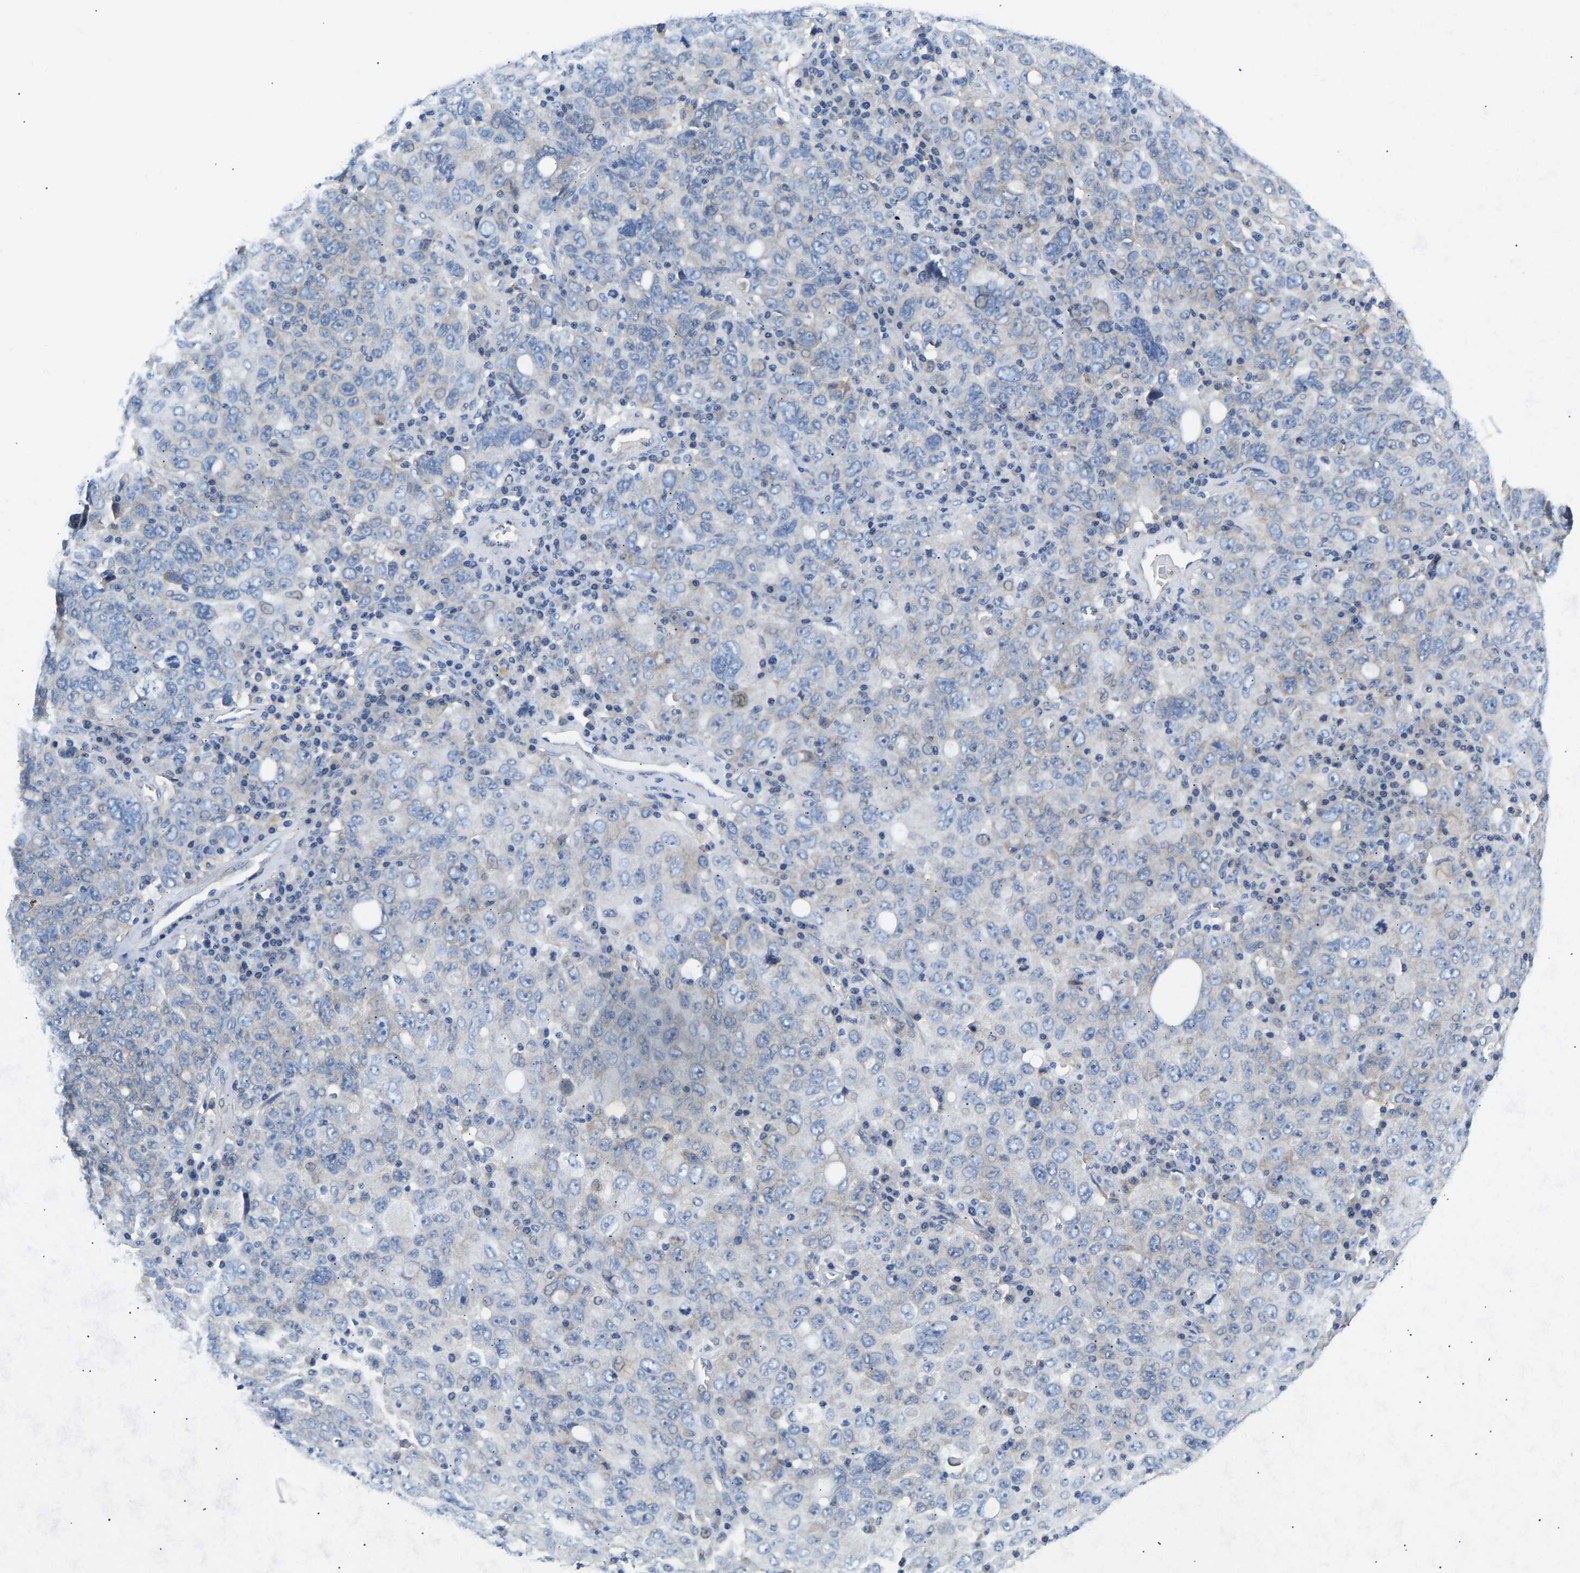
{"staining": {"intensity": "negative", "quantity": "none", "location": "none"}, "tissue": "ovarian cancer", "cell_type": "Tumor cells", "image_type": "cancer", "snomed": [{"axis": "morphology", "description": "Carcinoma, endometroid"}, {"axis": "topography", "description": "Ovary"}], "caption": "Tumor cells show no significant protein expression in ovarian cancer. The staining was performed using DAB to visualize the protein expression in brown, while the nuclei were stained in blue with hematoxylin (Magnification: 20x).", "gene": "AIMP2", "patient": {"sex": "female", "age": 62}}